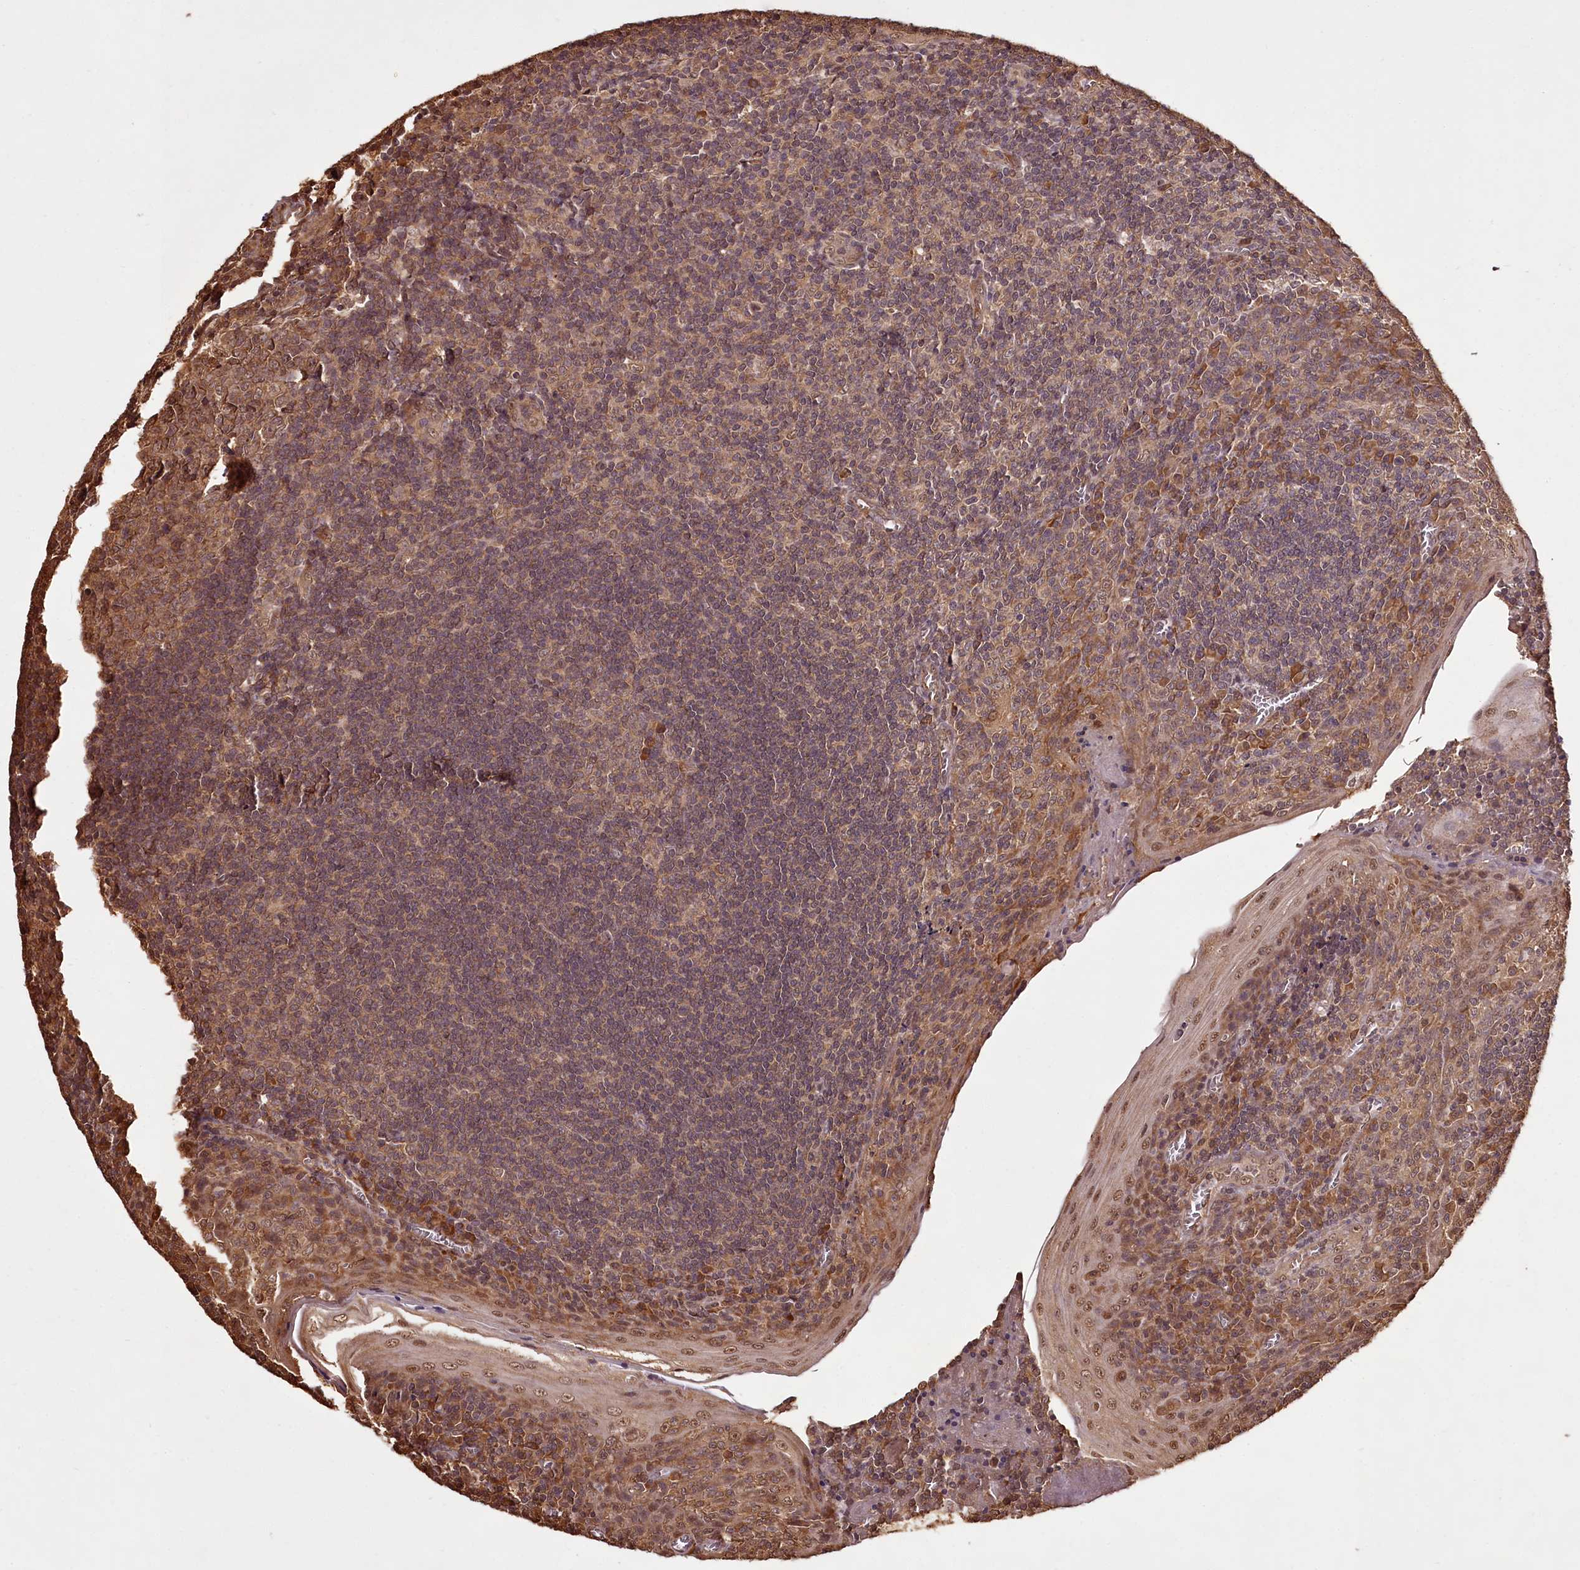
{"staining": {"intensity": "moderate", "quantity": "25%-75%", "location": "cytoplasmic/membranous"}, "tissue": "tonsil", "cell_type": "Germinal center cells", "image_type": "normal", "snomed": [{"axis": "morphology", "description": "Normal tissue, NOS"}, {"axis": "topography", "description": "Tonsil"}], "caption": "Normal tonsil demonstrates moderate cytoplasmic/membranous staining in approximately 25%-75% of germinal center cells Nuclei are stained in blue..", "gene": "NPRL2", "patient": {"sex": "male", "age": 27}}